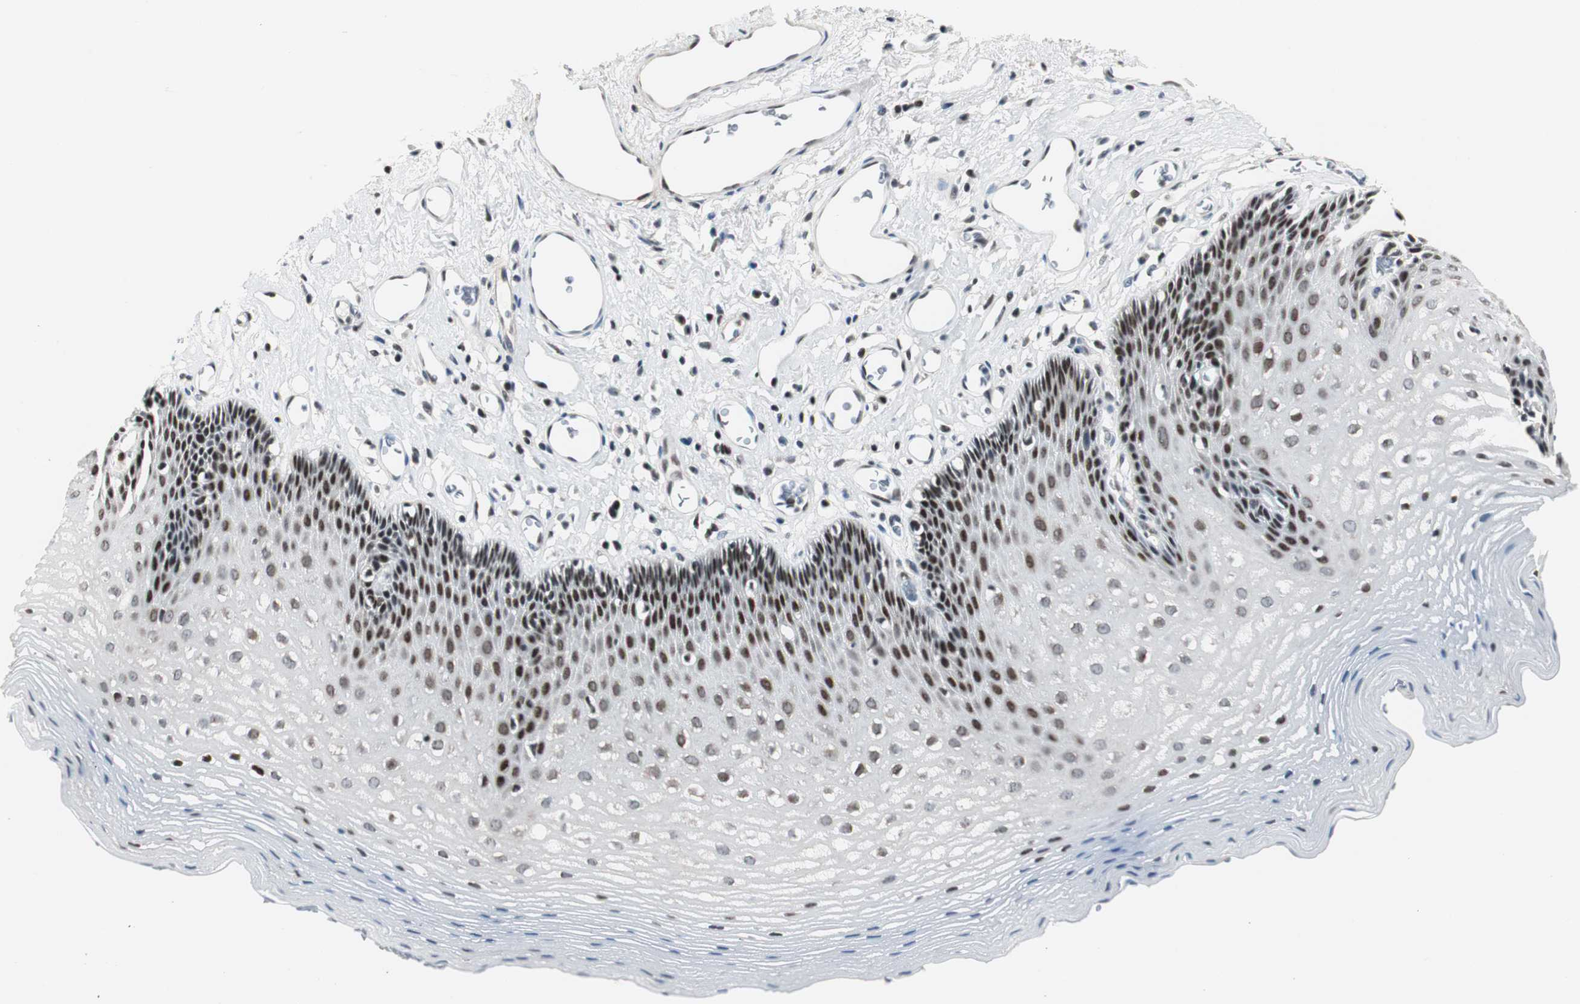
{"staining": {"intensity": "strong", "quantity": "25%-75%", "location": "nuclear"}, "tissue": "esophagus", "cell_type": "Squamous epithelial cells", "image_type": "normal", "snomed": [{"axis": "morphology", "description": "Normal tissue, NOS"}, {"axis": "topography", "description": "Esophagus"}], "caption": "Immunohistochemical staining of unremarkable human esophagus reveals high levels of strong nuclear expression in approximately 25%-75% of squamous epithelial cells.", "gene": "RAD1", "patient": {"sex": "female", "age": 70}}